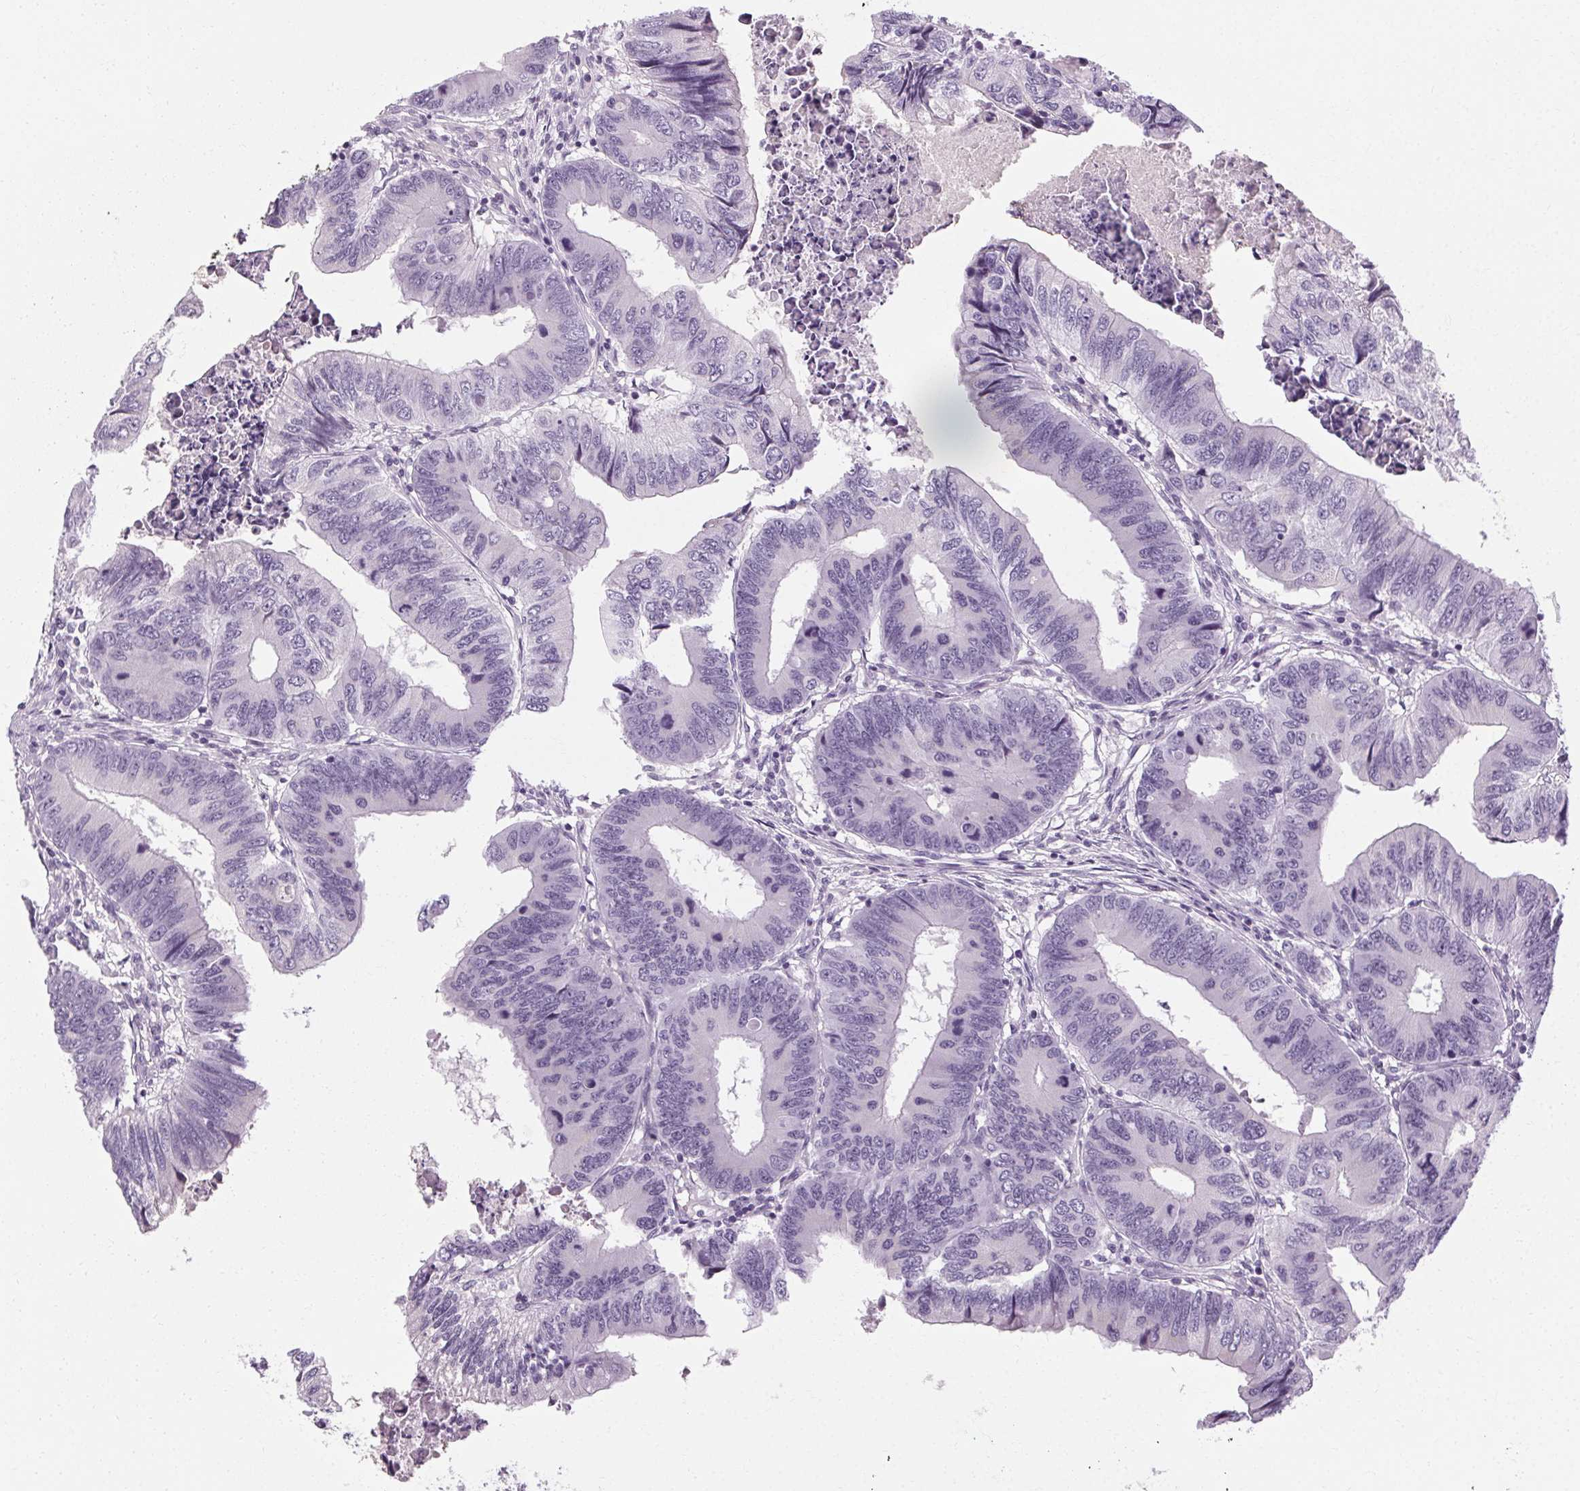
{"staining": {"intensity": "negative", "quantity": "none", "location": "none"}, "tissue": "colorectal cancer", "cell_type": "Tumor cells", "image_type": "cancer", "snomed": [{"axis": "morphology", "description": "Adenocarcinoma, NOS"}, {"axis": "topography", "description": "Colon"}], "caption": "Image shows no protein expression in tumor cells of adenocarcinoma (colorectal) tissue.", "gene": "POMC", "patient": {"sex": "male", "age": 53}}